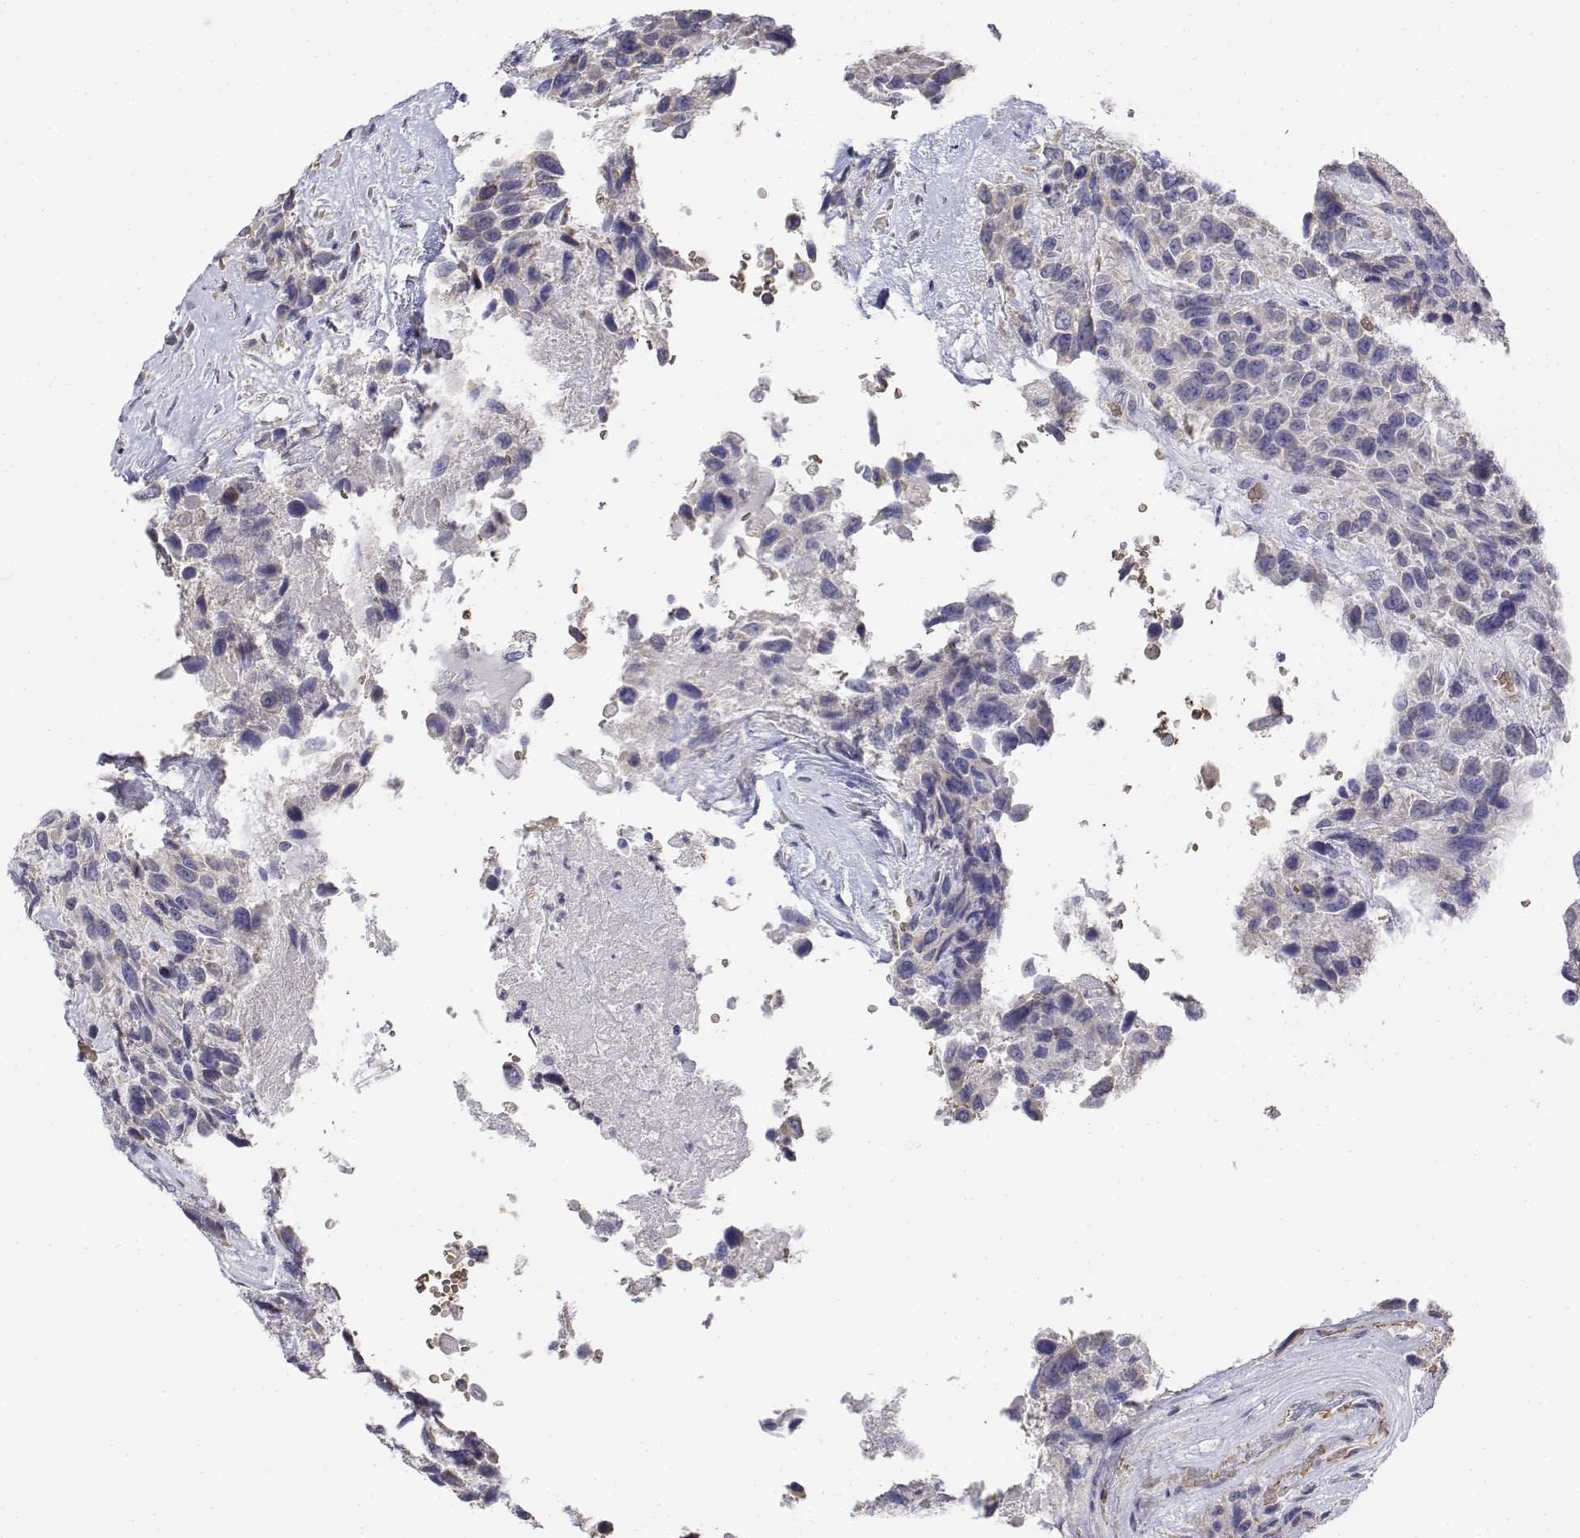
{"staining": {"intensity": "negative", "quantity": "none", "location": "none"}, "tissue": "urothelial cancer", "cell_type": "Tumor cells", "image_type": "cancer", "snomed": [{"axis": "morphology", "description": "Urothelial carcinoma, High grade"}, {"axis": "topography", "description": "Urinary bladder"}], "caption": "An image of urothelial carcinoma (high-grade) stained for a protein reveals no brown staining in tumor cells.", "gene": "CADM1", "patient": {"sex": "female", "age": 70}}